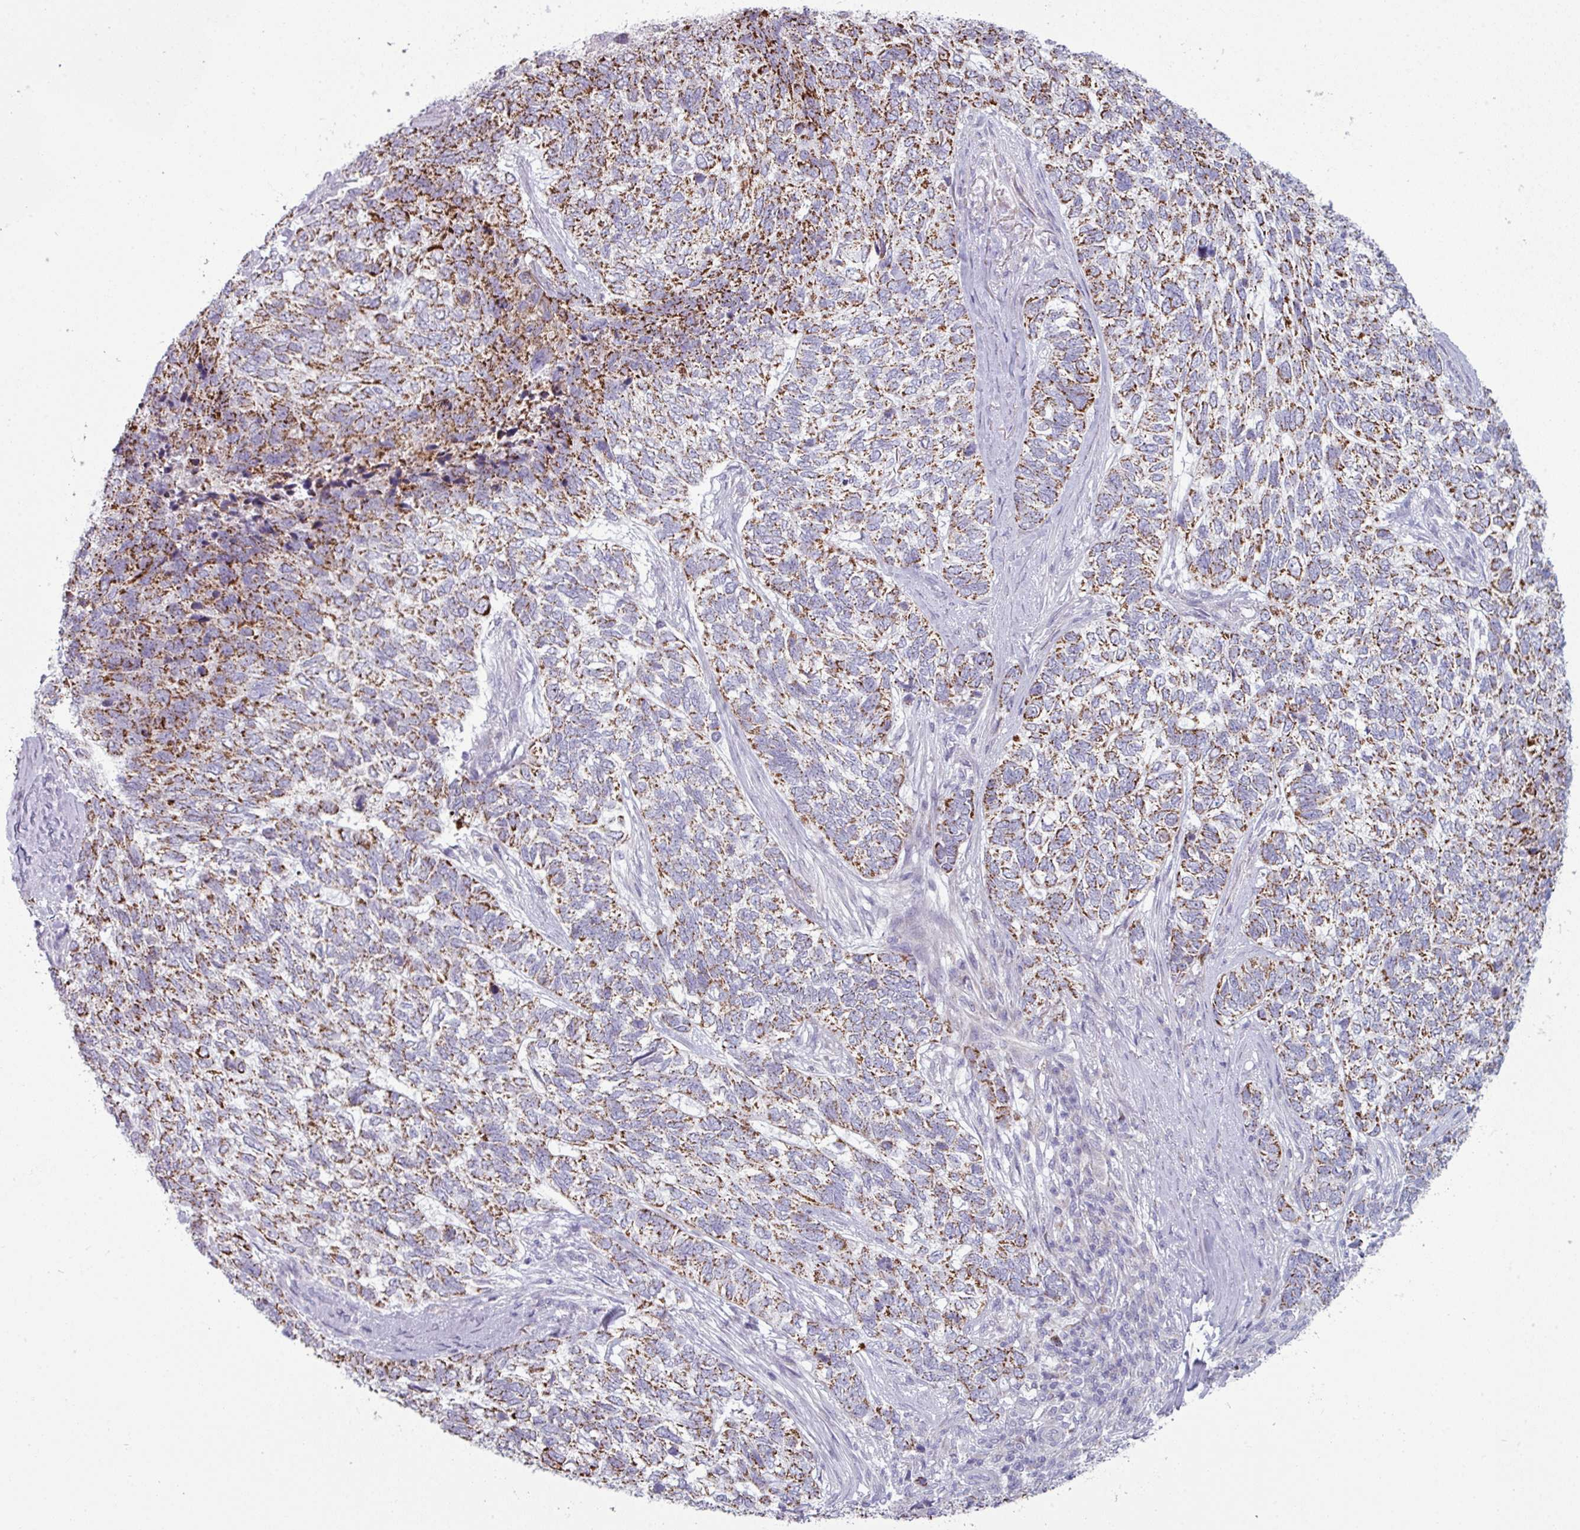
{"staining": {"intensity": "strong", "quantity": ">75%", "location": "cytoplasmic/membranous"}, "tissue": "skin cancer", "cell_type": "Tumor cells", "image_type": "cancer", "snomed": [{"axis": "morphology", "description": "Basal cell carcinoma"}, {"axis": "topography", "description": "Skin"}], "caption": "A brown stain highlights strong cytoplasmic/membranous staining of a protein in human skin basal cell carcinoma tumor cells.", "gene": "ZNF615", "patient": {"sex": "female", "age": 65}}